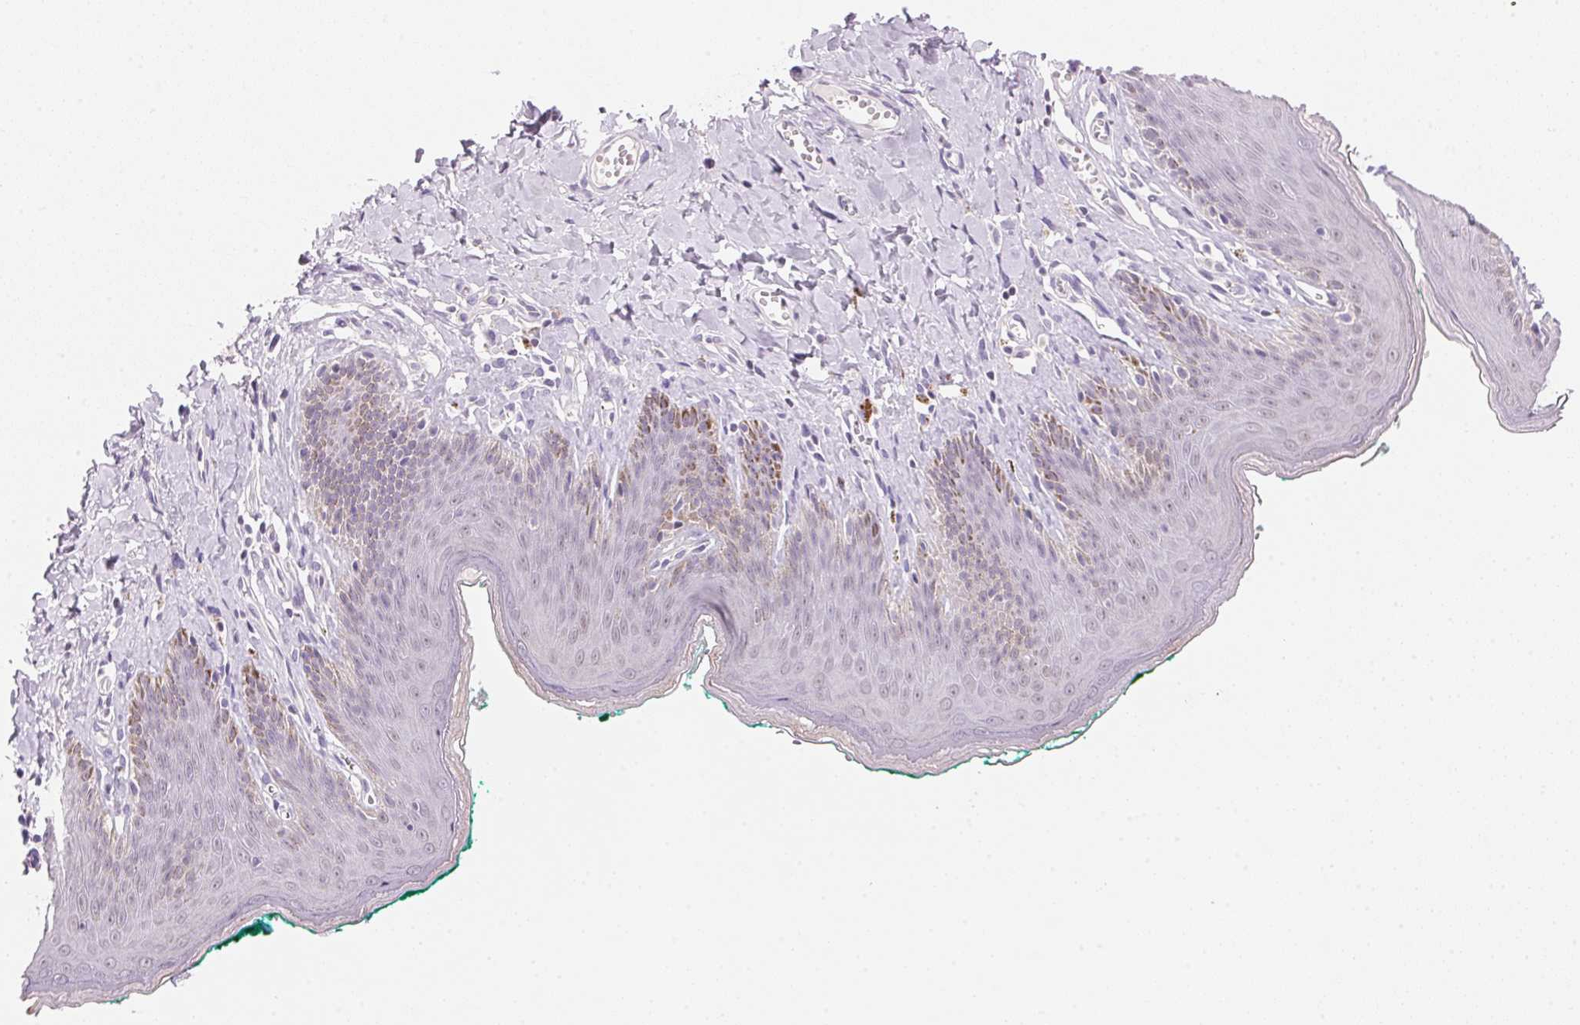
{"staining": {"intensity": "moderate", "quantity": "<25%", "location": "cytoplasmic/membranous"}, "tissue": "skin", "cell_type": "Epidermal cells", "image_type": "normal", "snomed": [{"axis": "morphology", "description": "Normal tissue, NOS"}, {"axis": "topography", "description": "Vulva"}, {"axis": "topography", "description": "Peripheral nerve tissue"}], "caption": "Benign skin displays moderate cytoplasmic/membranous positivity in approximately <25% of epidermal cells, visualized by immunohistochemistry. (DAB IHC, brown staining for protein, blue staining for nuclei).", "gene": "CYP11B1", "patient": {"sex": "female", "age": 66}}